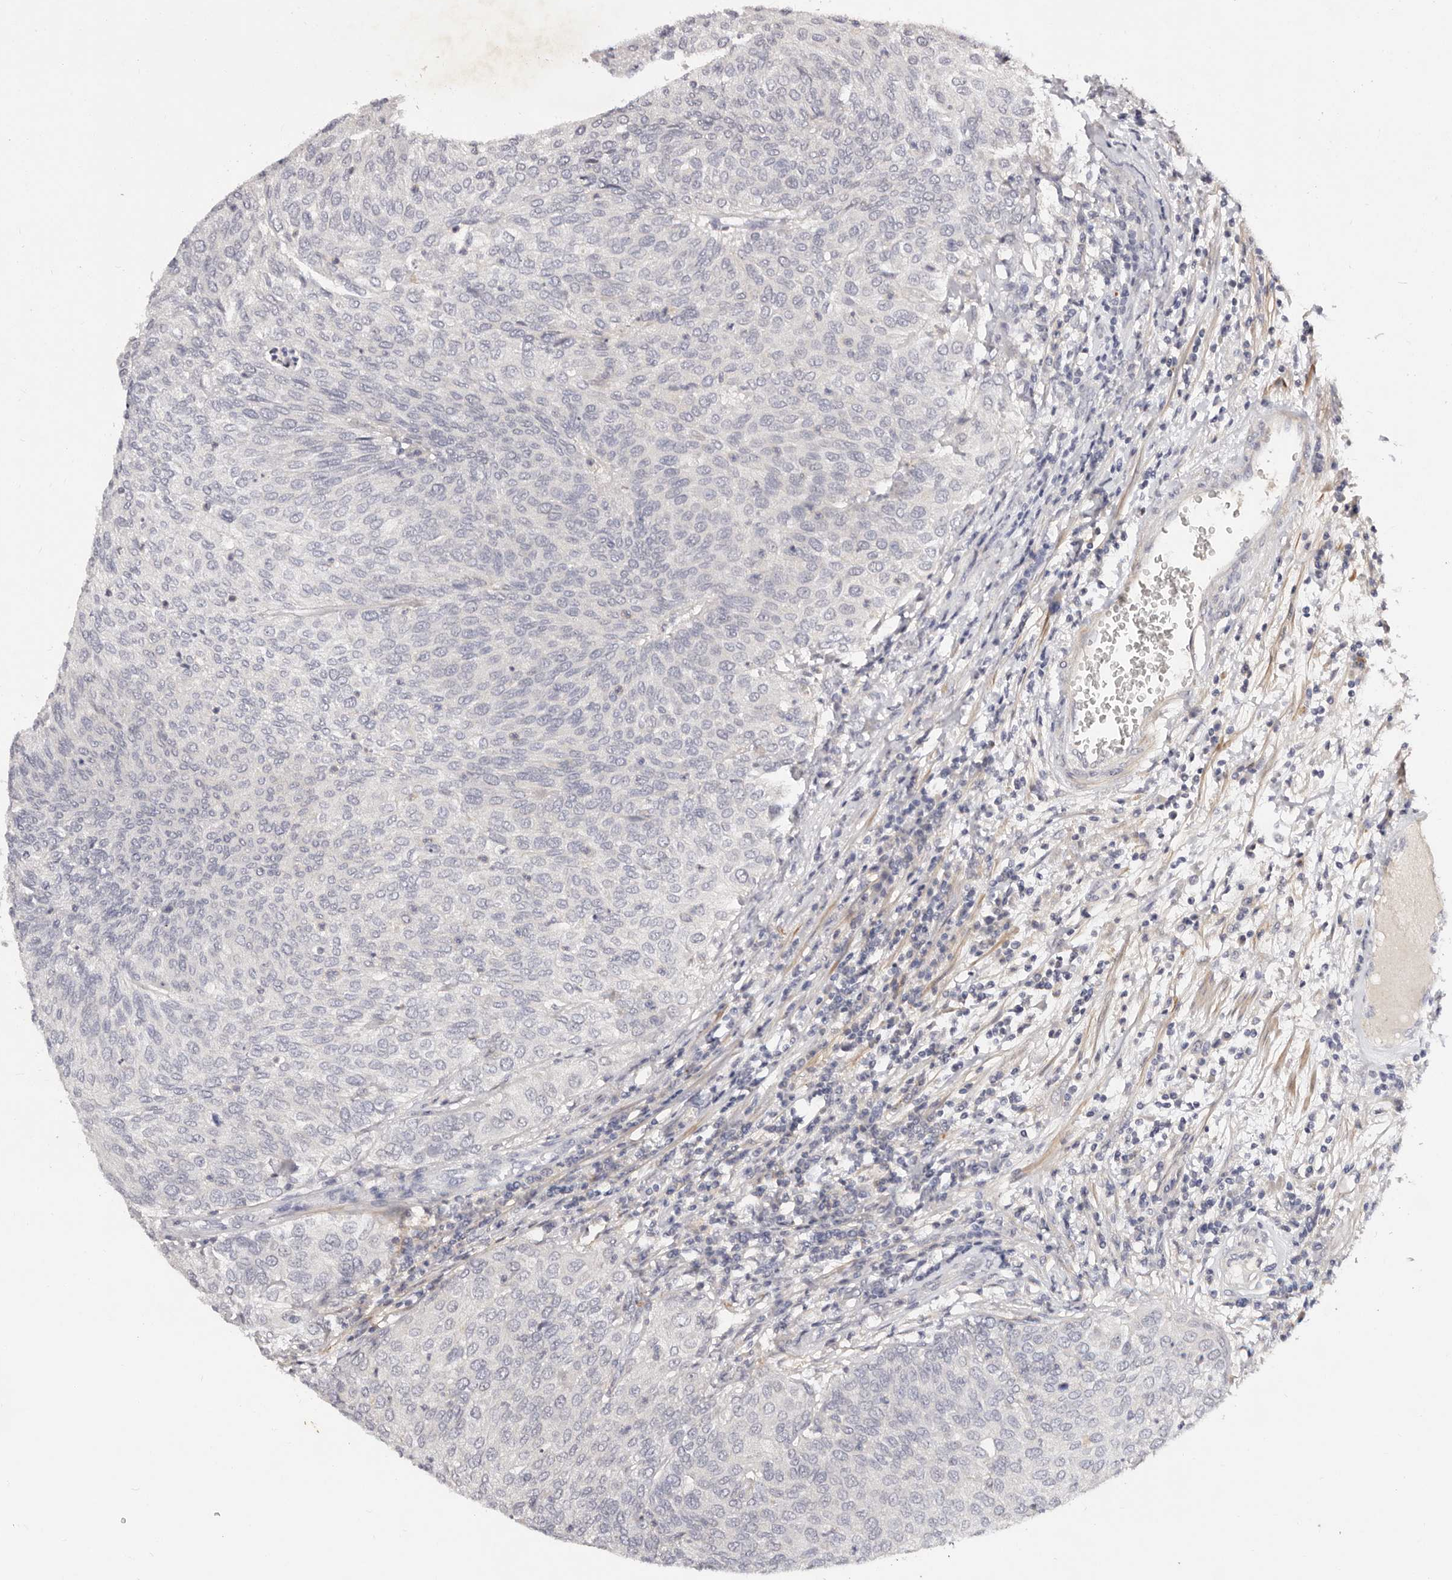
{"staining": {"intensity": "negative", "quantity": "none", "location": "none"}, "tissue": "urothelial cancer", "cell_type": "Tumor cells", "image_type": "cancer", "snomed": [{"axis": "morphology", "description": "Urothelial carcinoma, Low grade"}, {"axis": "topography", "description": "Urinary bladder"}], "caption": "Micrograph shows no protein staining in tumor cells of urothelial cancer tissue.", "gene": "MRPS33", "patient": {"sex": "female", "age": 79}}